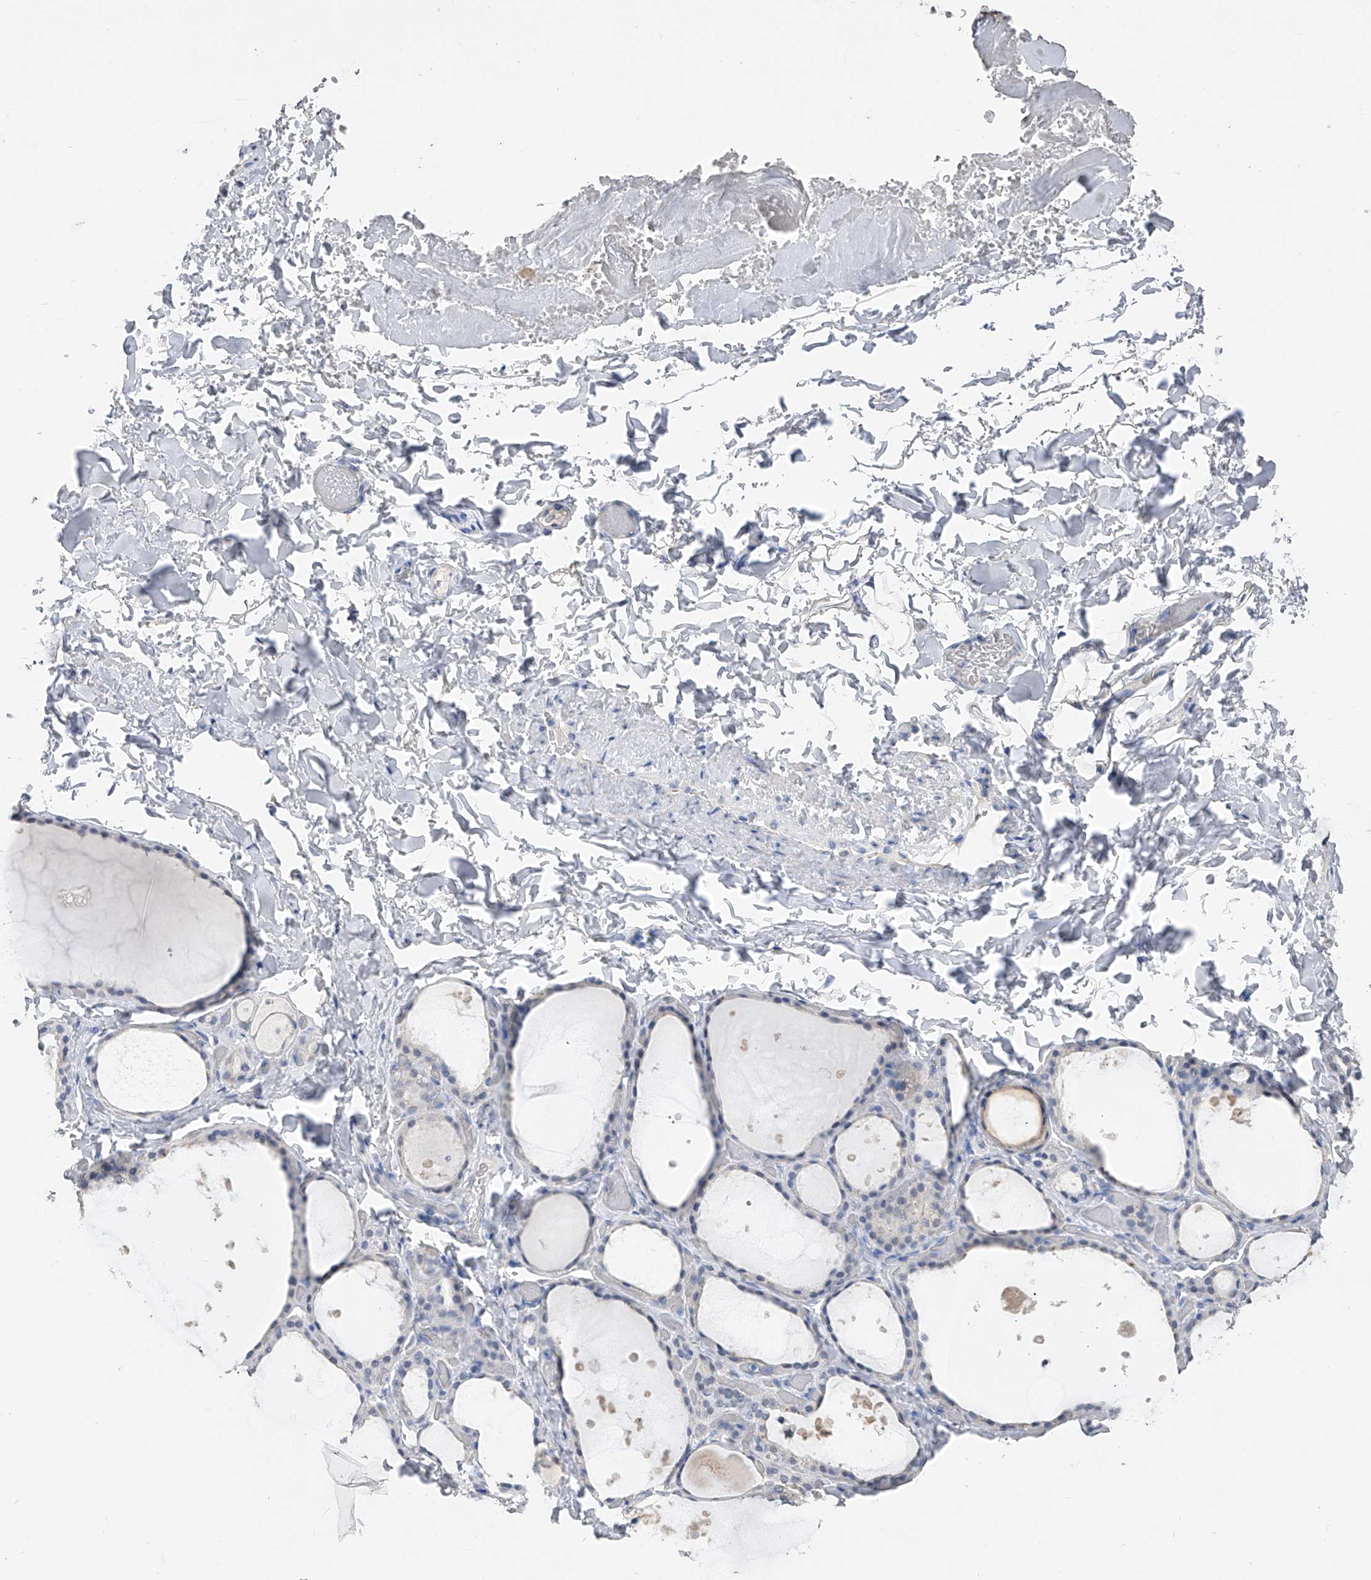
{"staining": {"intensity": "negative", "quantity": "none", "location": "none"}, "tissue": "thyroid gland", "cell_type": "Glandular cells", "image_type": "normal", "snomed": [{"axis": "morphology", "description": "Normal tissue, NOS"}, {"axis": "topography", "description": "Thyroid gland"}], "caption": "High magnification brightfield microscopy of unremarkable thyroid gland stained with DAB (3,3'-diaminobenzidine) (brown) and counterstained with hematoxylin (blue): glandular cells show no significant staining. Nuclei are stained in blue.", "gene": "ADRA1A", "patient": {"sex": "female", "age": 44}}